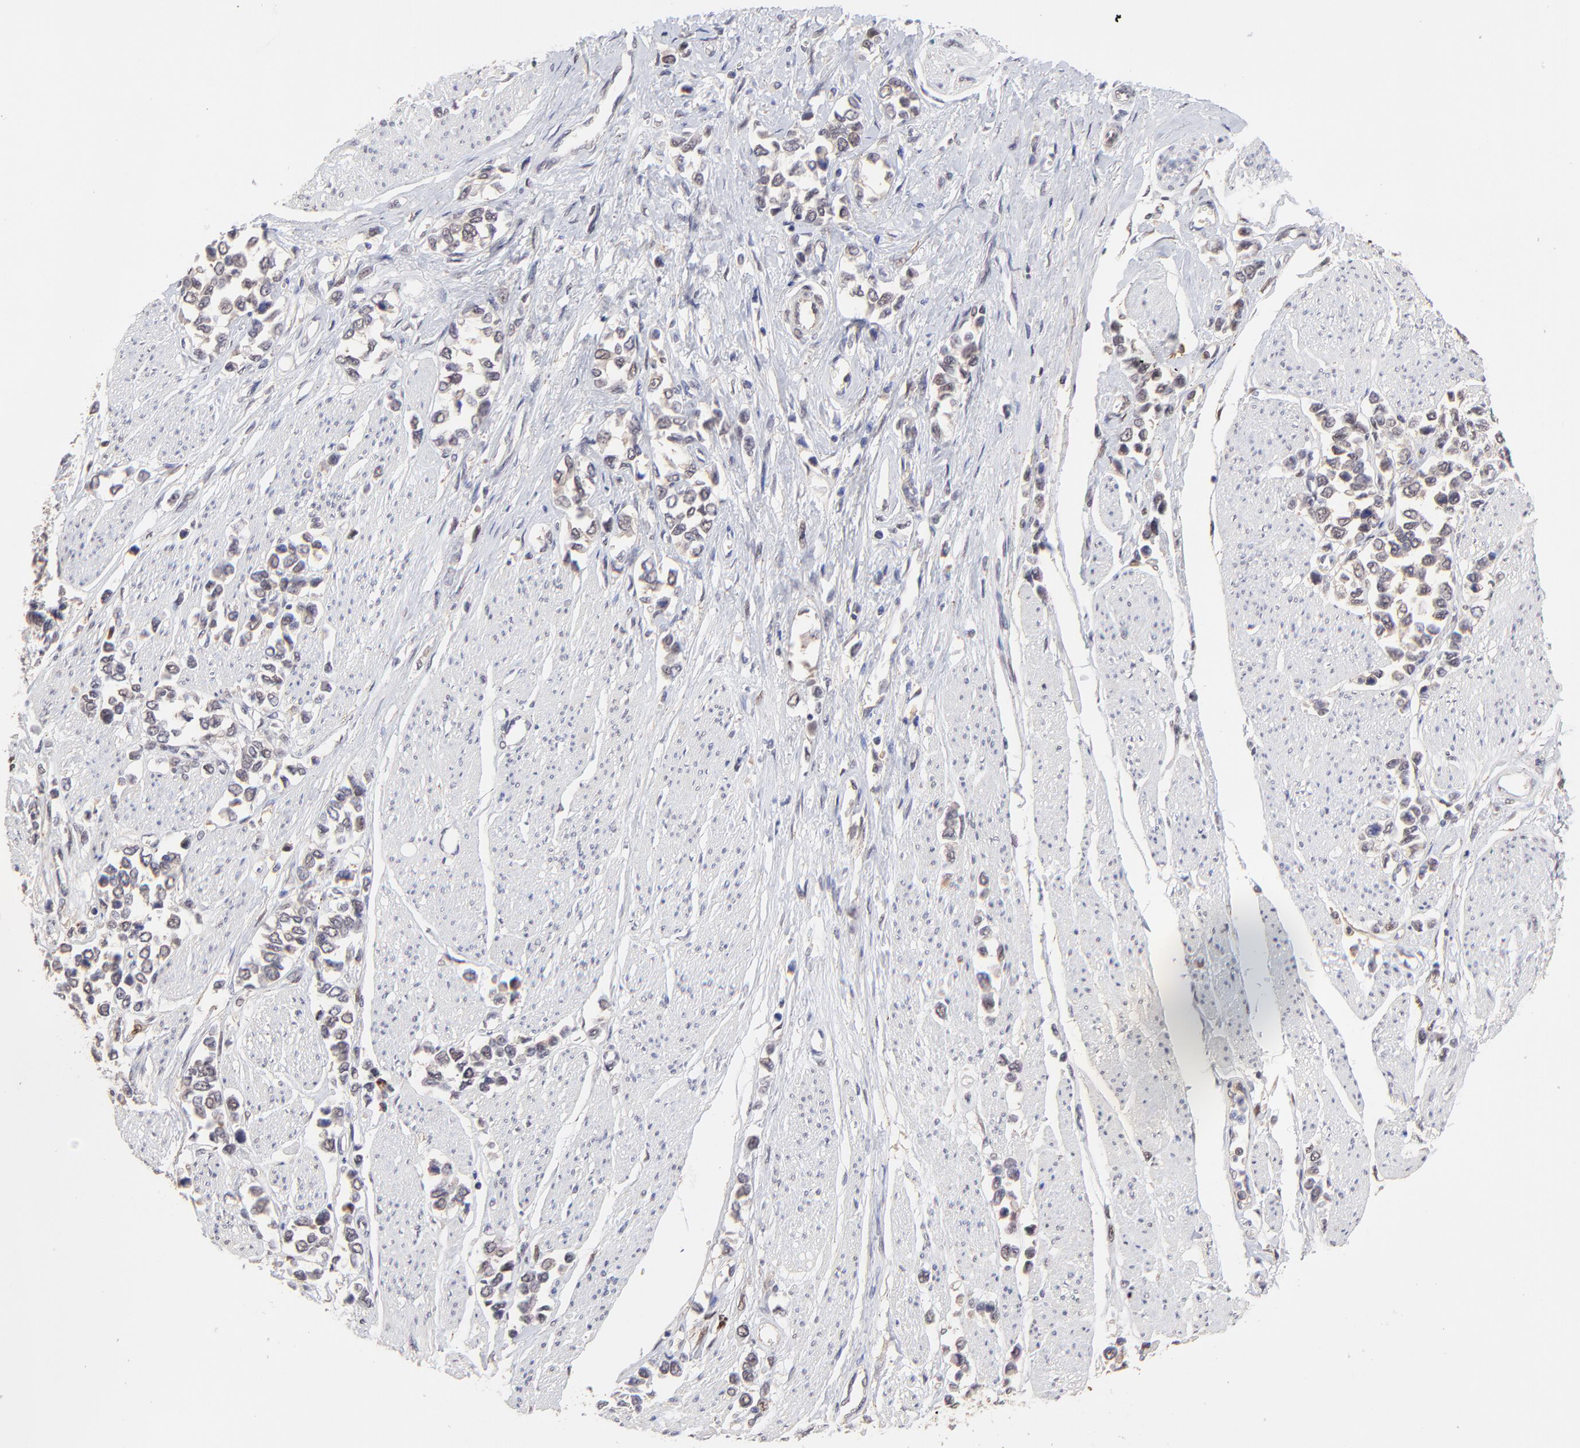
{"staining": {"intensity": "weak", "quantity": "25%-75%", "location": "nuclear"}, "tissue": "stomach cancer", "cell_type": "Tumor cells", "image_type": "cancer", "snomed": [{"axis": "morphology", "description": "Adenocarcinoma, NOS"}, {"axis": "topography", "description": "Stomach, upper"}], "caption": "Stomach adenocarcinoma stained for a protein exhibits weak nuclear positivity in tumor cells.", "gene": "PSMD14", "patient": {"sex": "male", "age": 76}}